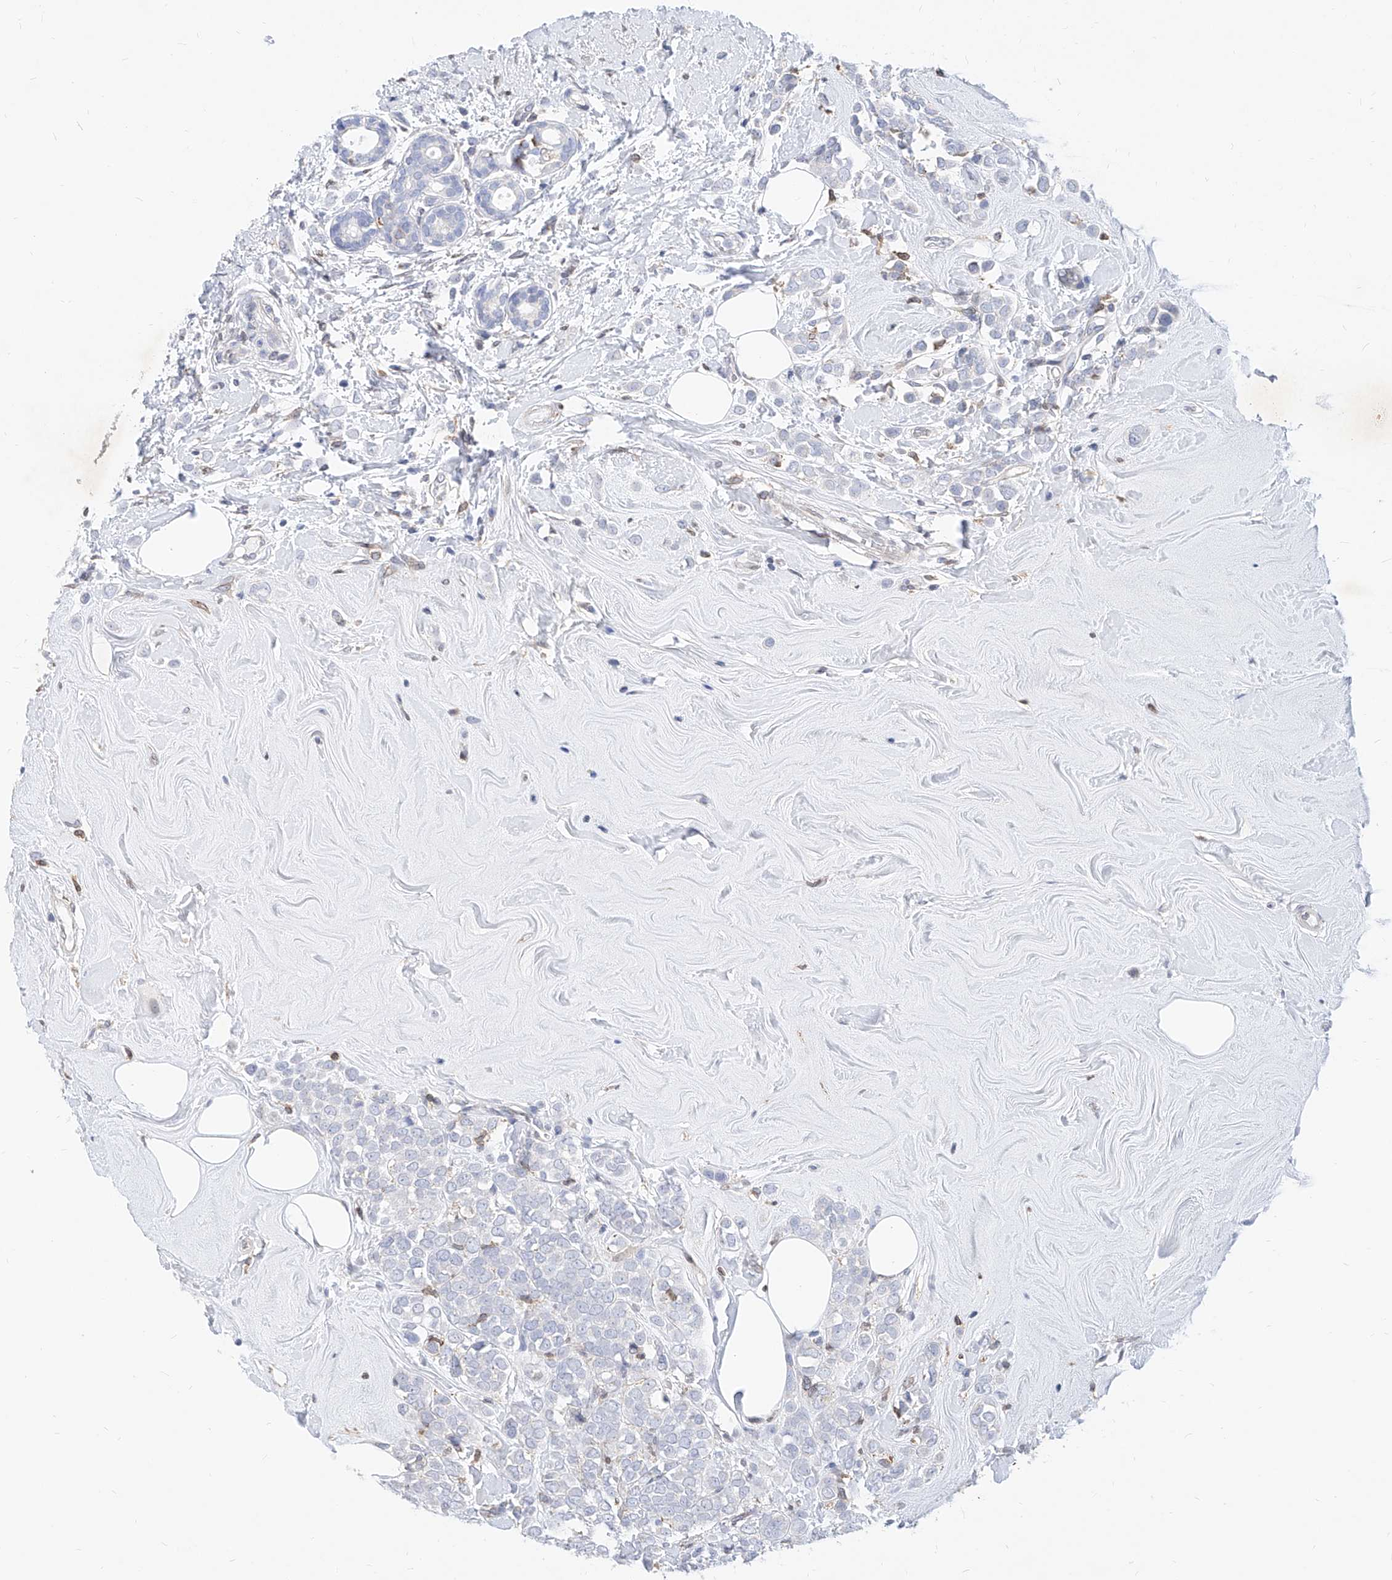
{"staining": {"intensity": "negative", "quantity": "none", "location": "none"}, "tissue": "breast cancer", "cell_type": "Tumor cells", "image_type": "cancer", "snomed": [{"axis": "morphology", "description": "Lobular carcinoma"}, {"axis": "topography", "description": "Breast"}], "caption": "IHC photomicrograph of neoplastic tissue: breast cancer (lobular carcinoma) stained with DAB demonstrates no significant protein expression in tumor cells.", "gene": "MX2", "patient": {"sex": "female", "age": 47}}